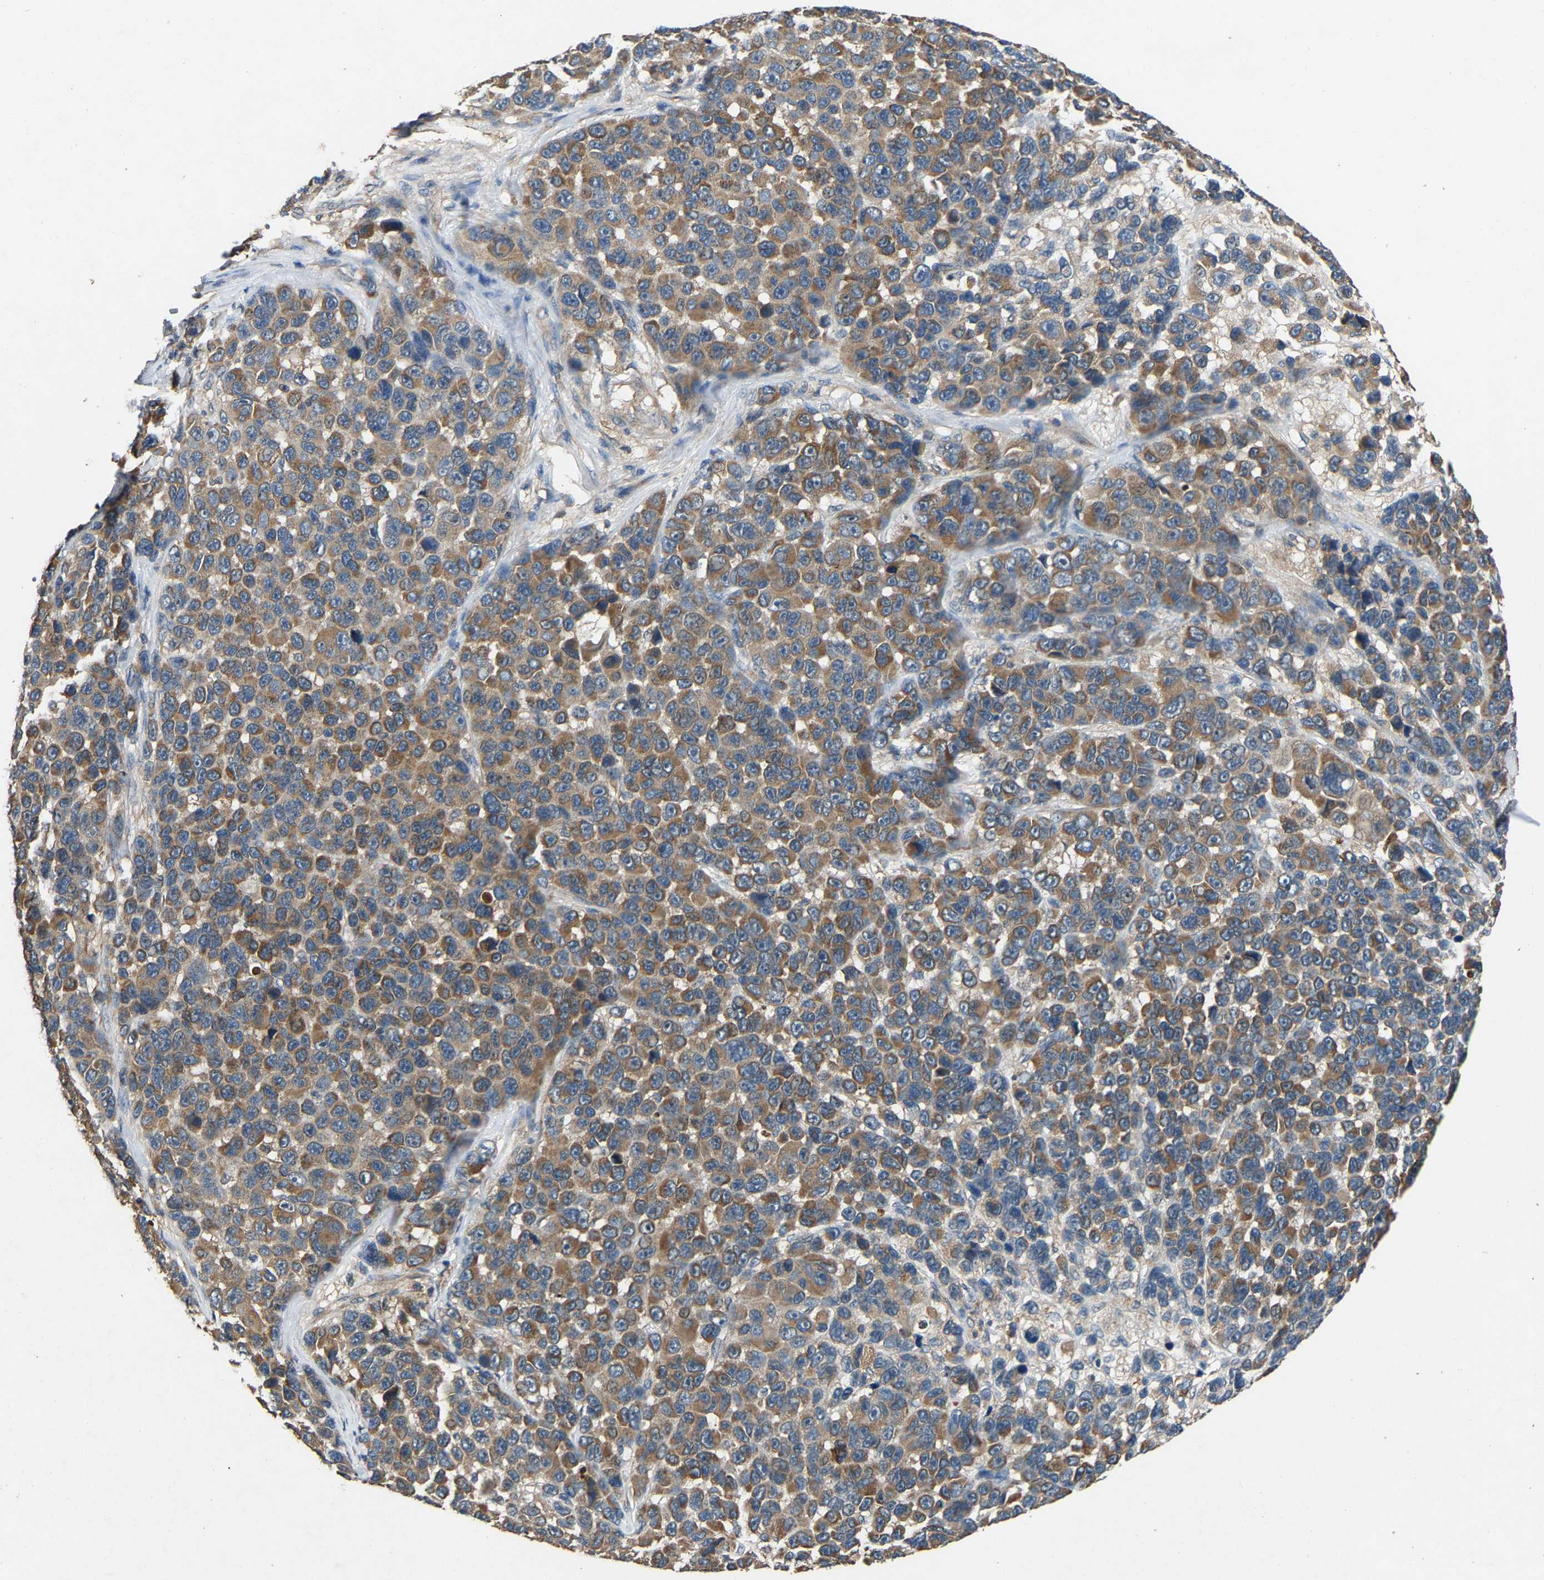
{"staining": {"intensity": "moderate", "quantity": ">75%", "location": "cytoplasmic/membranous"}, "tissue": "melanoma", "cell_type": "Tumor cells", "image_type": "cancer", "snomed": [{"axis": "morphology", "description": "Malignant melanoma, NOS"}, {"axis": "topography", "description": "Skin"}], "caption": "A brown stain highlights moderate cytoplasmic/membranous staining of a protein in malignant melanoma tumor cells.", "gene": "PPID", "patient": {"sex": "male", "age": 53}}